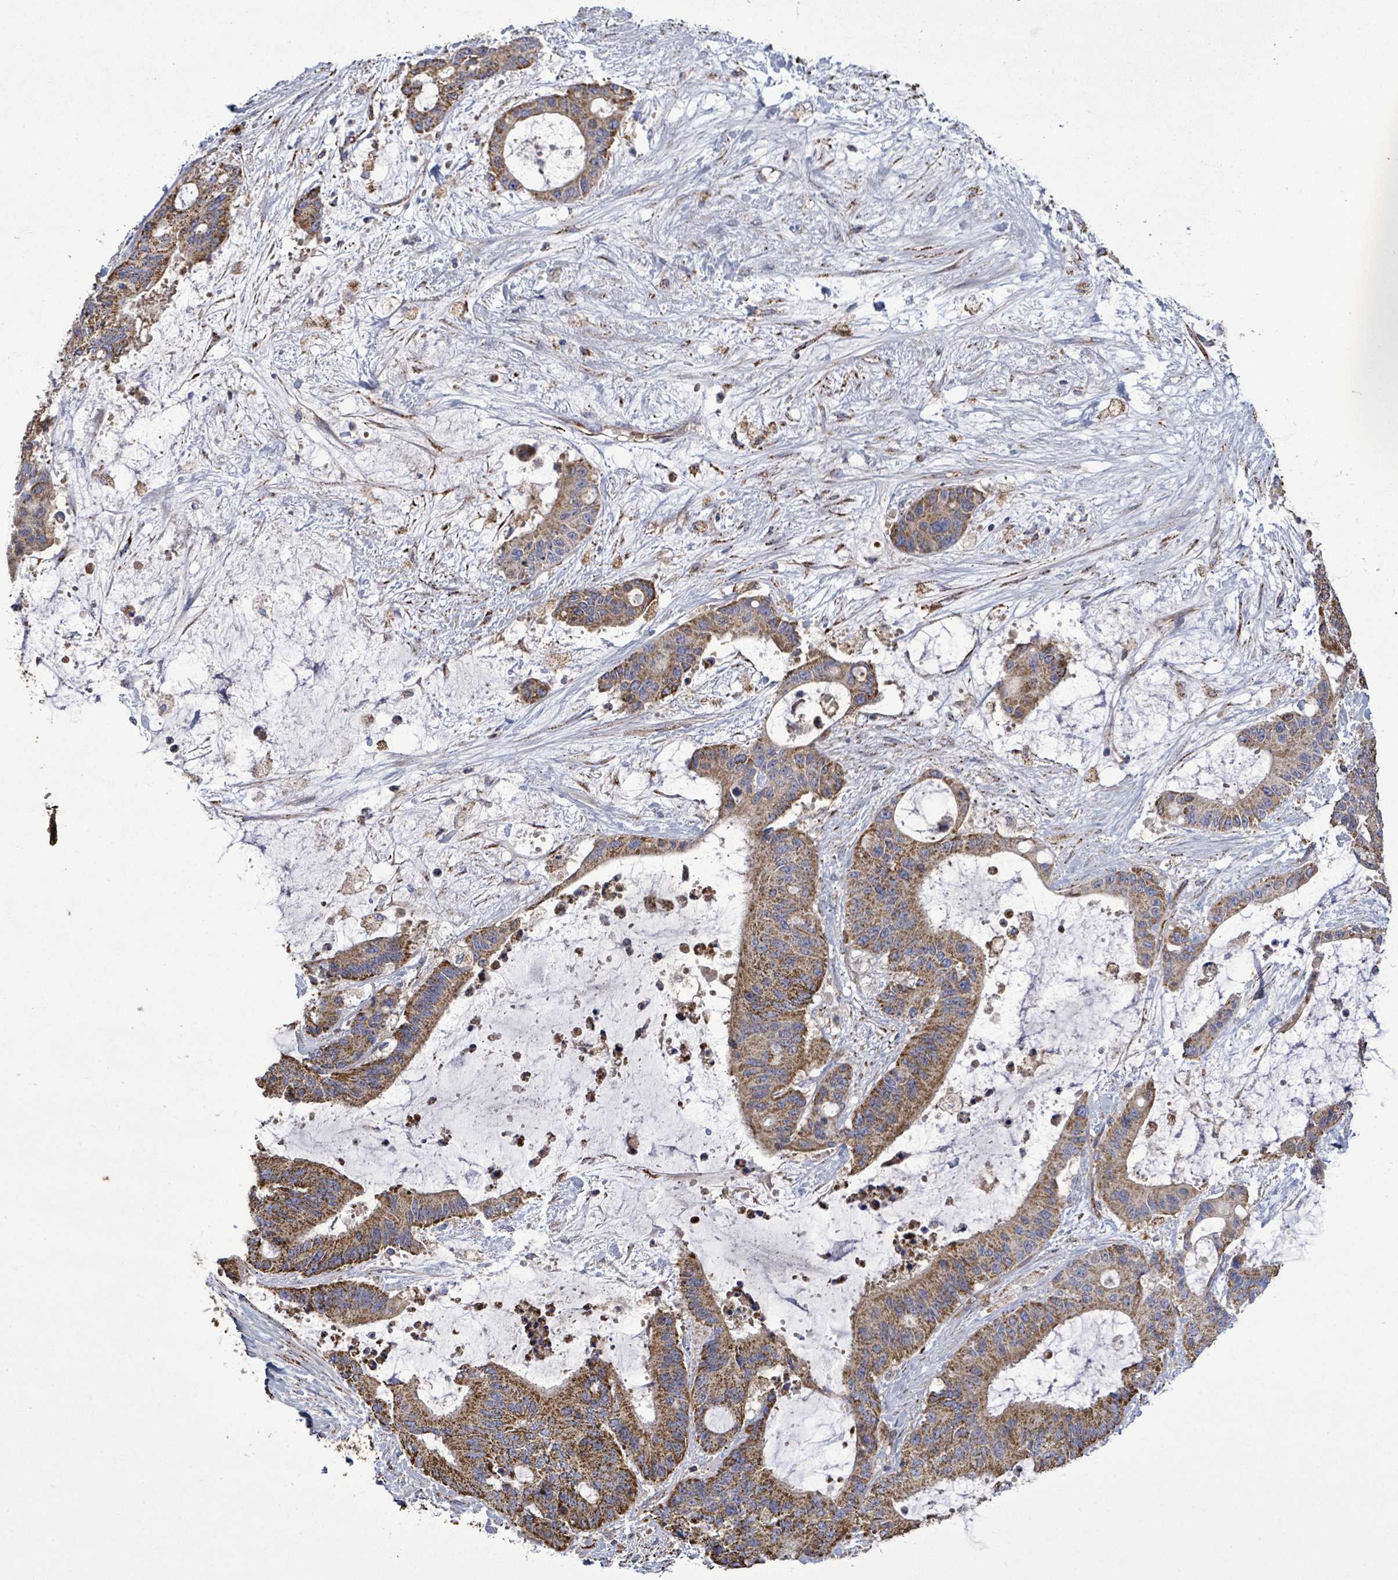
{"staining": {"intensity": "strong", "quantity": ">75%", "location": "cytoplasmic/membranous"}, "tissue": "liver cancer", "cell_type": "Tumor cells", "image_type": "cancer", "snomed": [{"axis": "morphology", "description": "Normal tissue, NOS"}, {"axis": "morphology", "description": "Cholangiocarcinoma"}, {"axis": "topography", "description": "Liver"}, {"axis": "topography", "description": "Peripheral nerve tissue"}], "caption": "This micrograph shows immunohistochemistry (IHC) staining of cholangiocarcinoma (liver), with high strong cytoplasmic/membranous positivity in about >75% of tumor cells.", "gene": "MTMR12", "patient": {"sex": "female", "age": 73}}